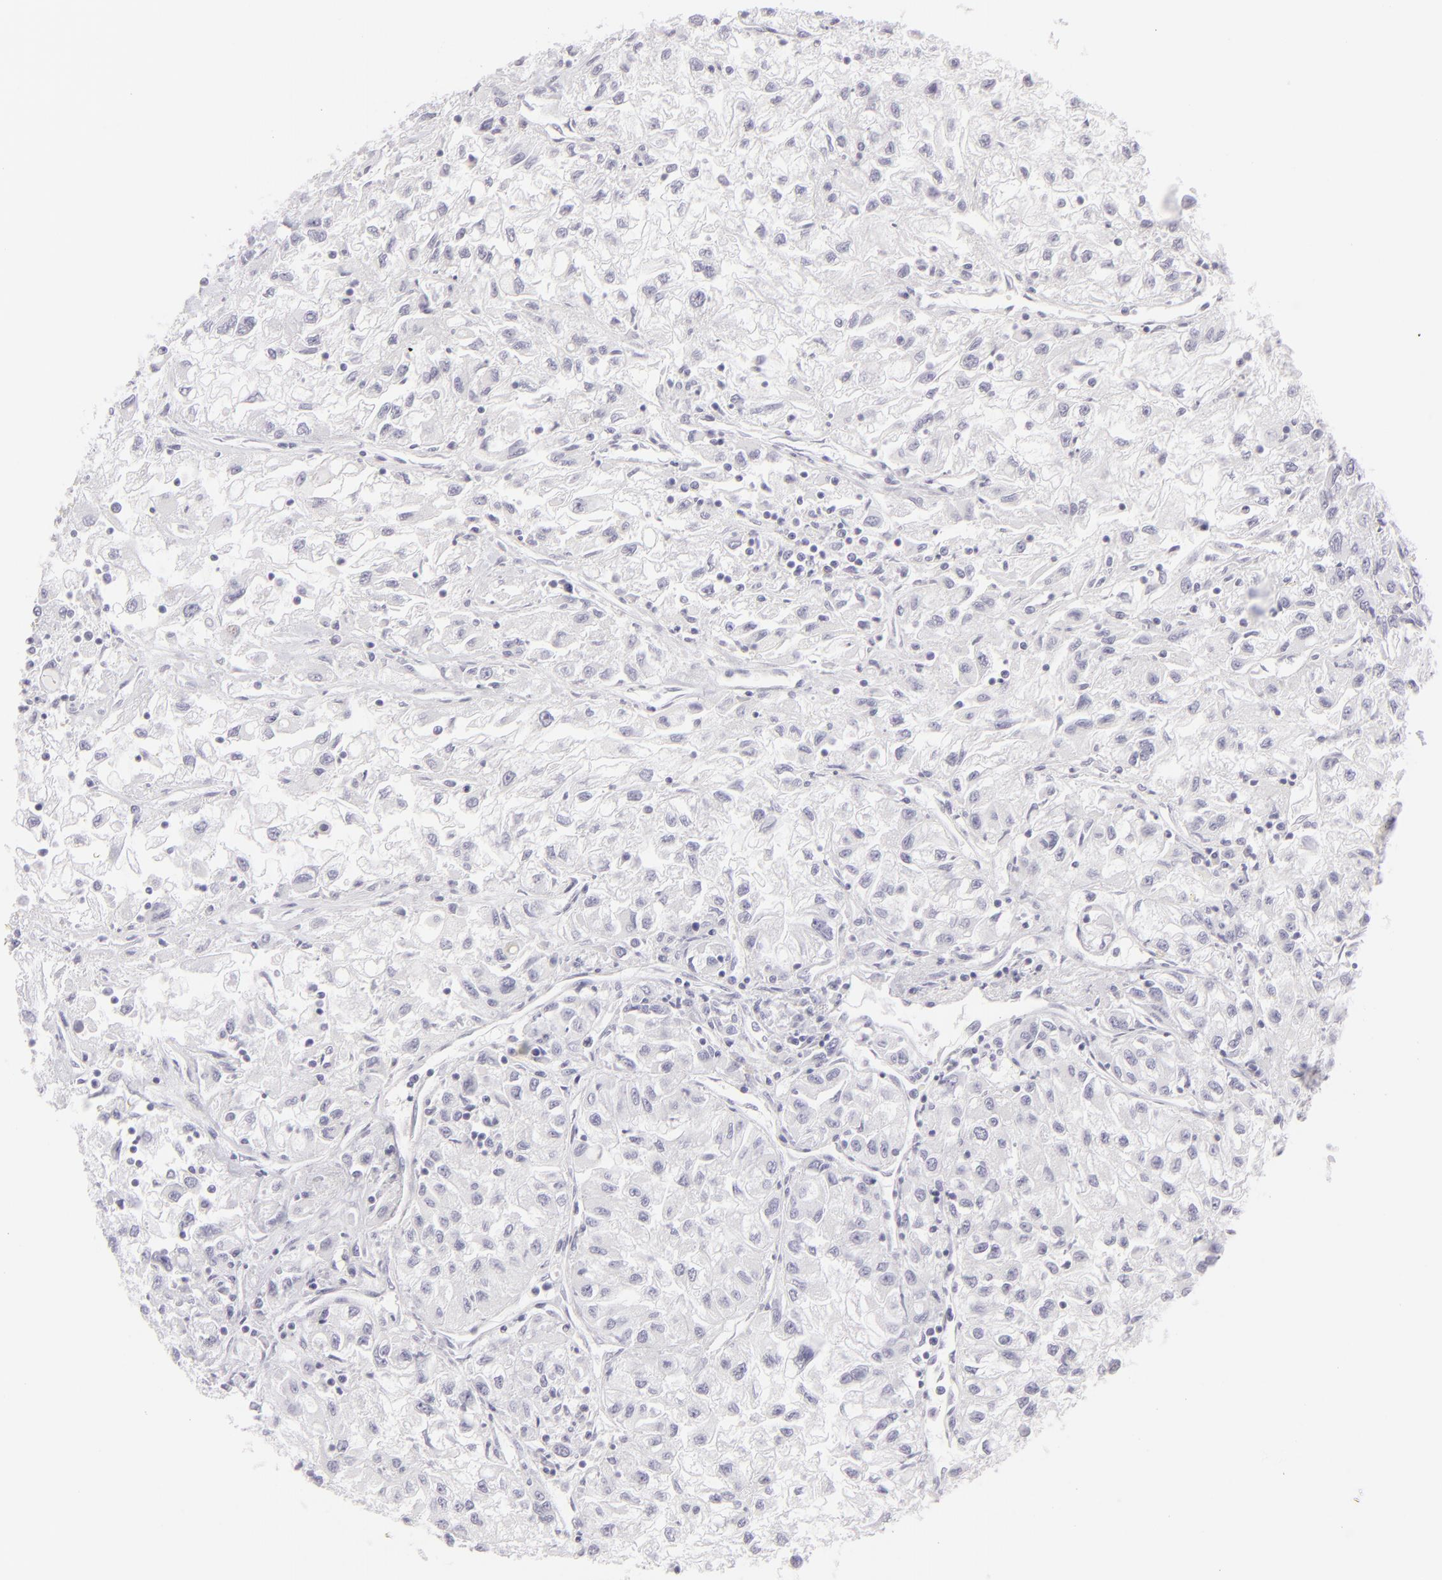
{"staining": {"intensity": "negative", "quantity": "none", "location": "none"}, "tissue": "renal cancer", "cell_type": "Tumor cells", "image_type": "cancer", "snomed": [{"axis": "morphology", "description": "Adenocarcinoma, NOS"}, {"axis": "topography", "description": "Kidney"}], "caption": "This is a histopathology image of immunohistochemistry (IHC) staining of renal adenocarcinoma, which shows no expression in tumor cells. Brightfield microscopy of immunohistochemistry stained with DAB (brown) and hematoxylin (blue), captured at high magnification.", "gene": "FCER2", "patient": {"sex": "male", "age": 59}}